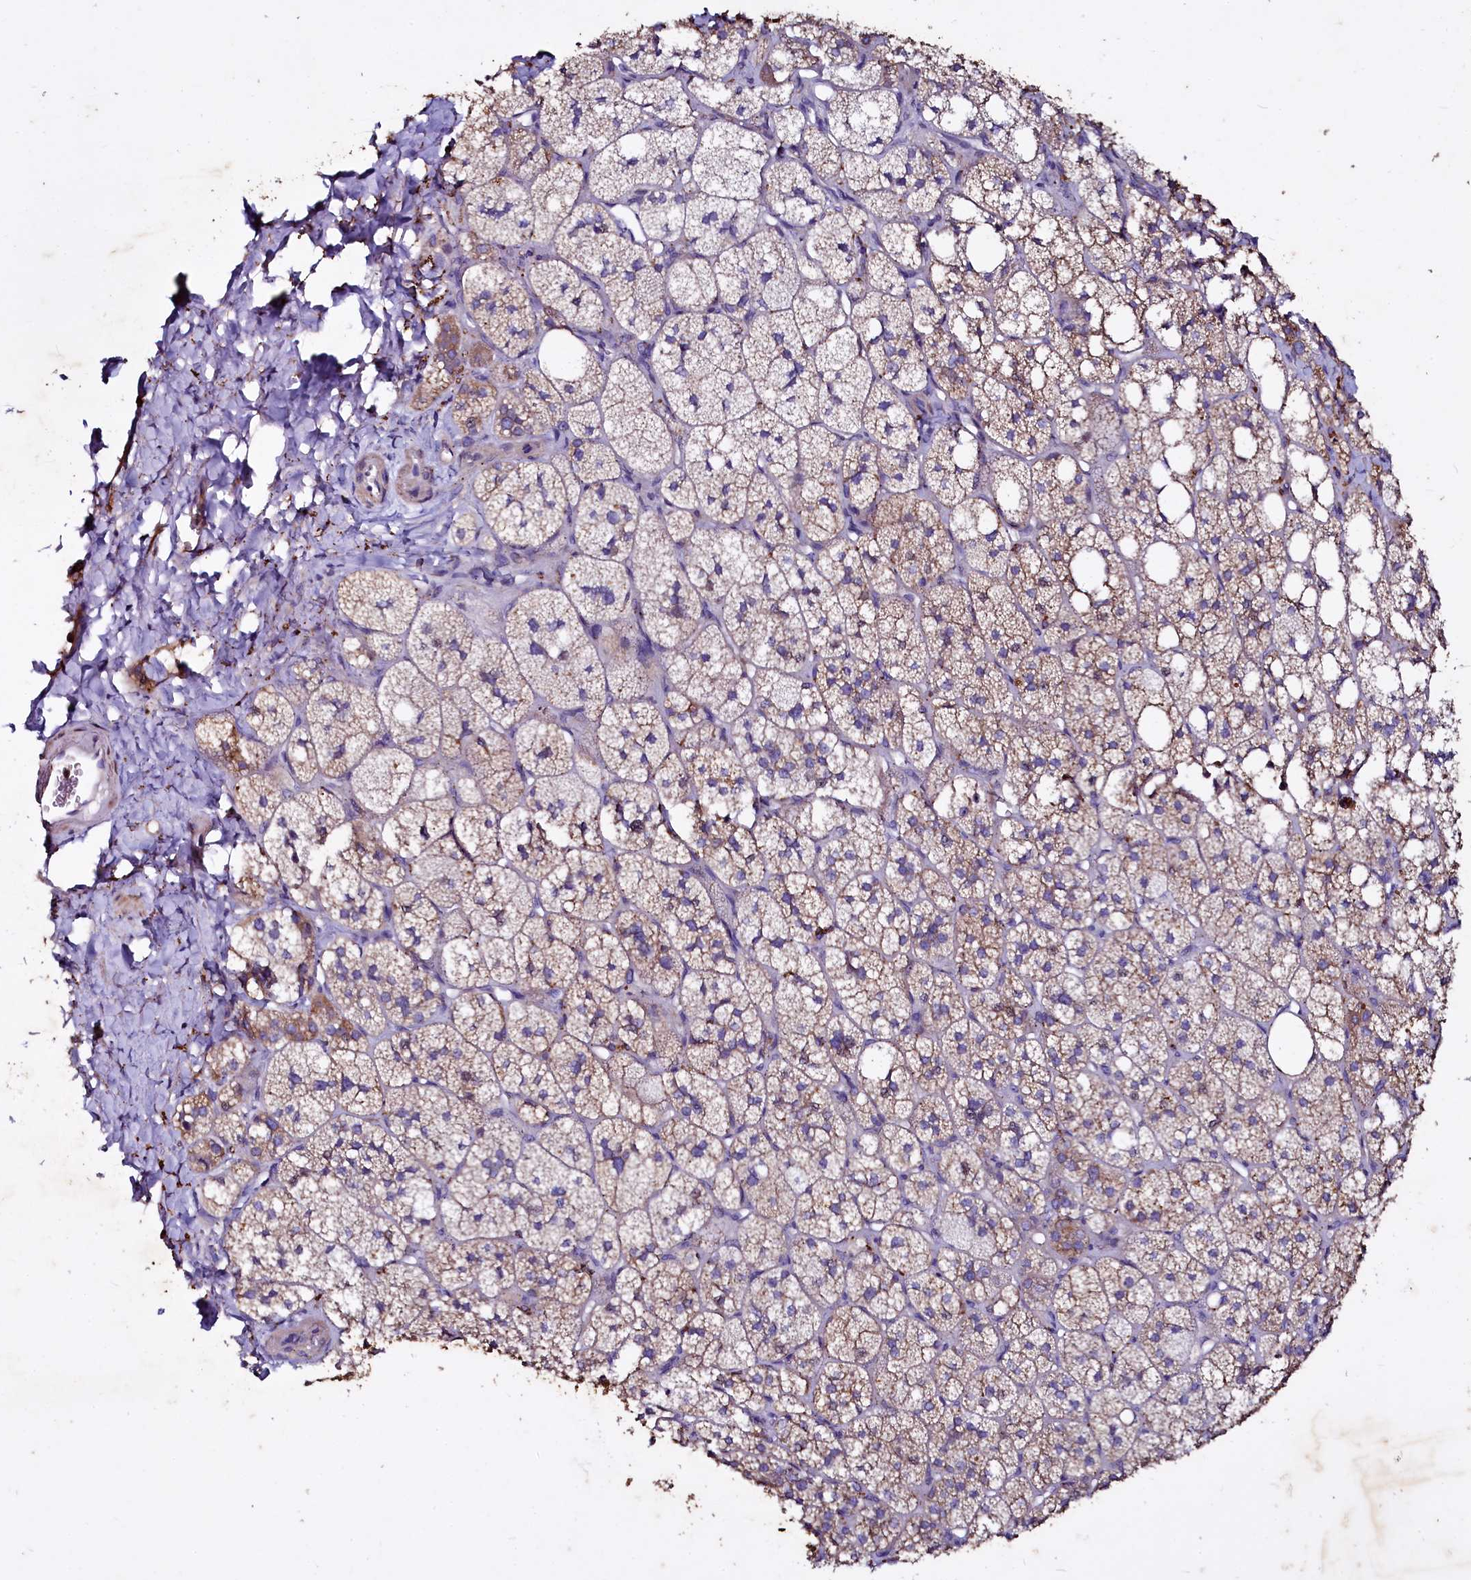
{"staining": {"intensity": "weak", "quantity": ">75%", "location": "cytoplasmic/membranous"}, "tissue": "adrenal gland", "cell_type": "Glandular cells", "image_type": "normal", "snomed": [{"axis": "morphology", "description": "Normal tissue, NOS"}, {"axis": "topography", "description": "Adrenal gland"}], "caption": "High-power microscopy captured an immunohistochemistry micrograph of unremarkable adrenal gland, revealing weak cytoplasmic/membranous positivity in about >75% of glandular cells.", "gene": "SELENOT", "patient": {"sex": "male", "age": 61}}